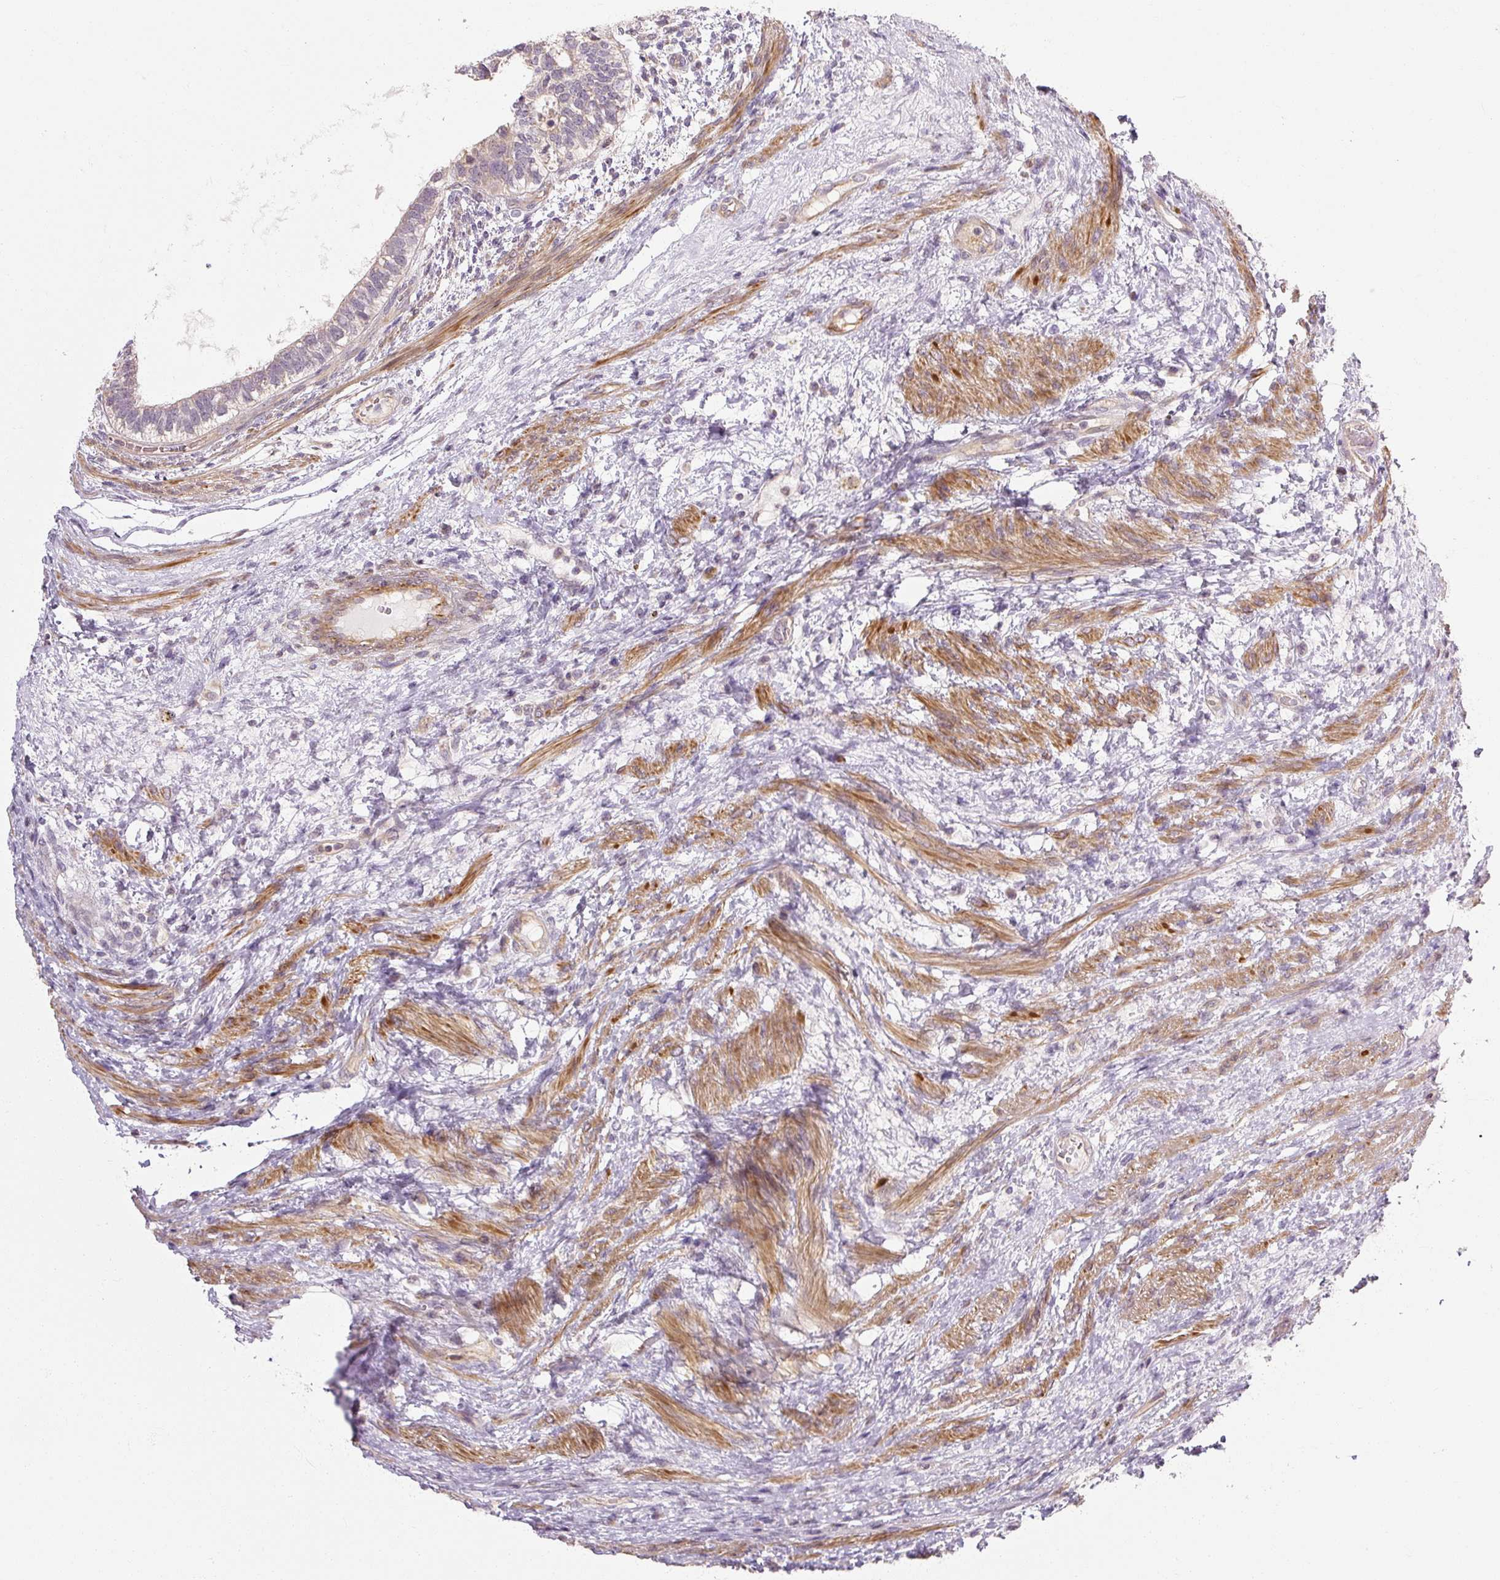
{"staining": {"intensity": "negative", "quantity": "none", "location": "none"}, "tissue": "testis cancer", "cell_type": "Tumor cells", "image_type": "cancer", "snomed": [{"axis": "morphology", "description": "Carcinoma, Embryonal, NOS"}, {"axis": "topography", "description": "Testis"}], "caption": "Tumor cells show no significant staining in testis cancer (embryonal carcinoma).", "gene": "RB1CC1", "patient": {"sex": "male", "age": 26}}